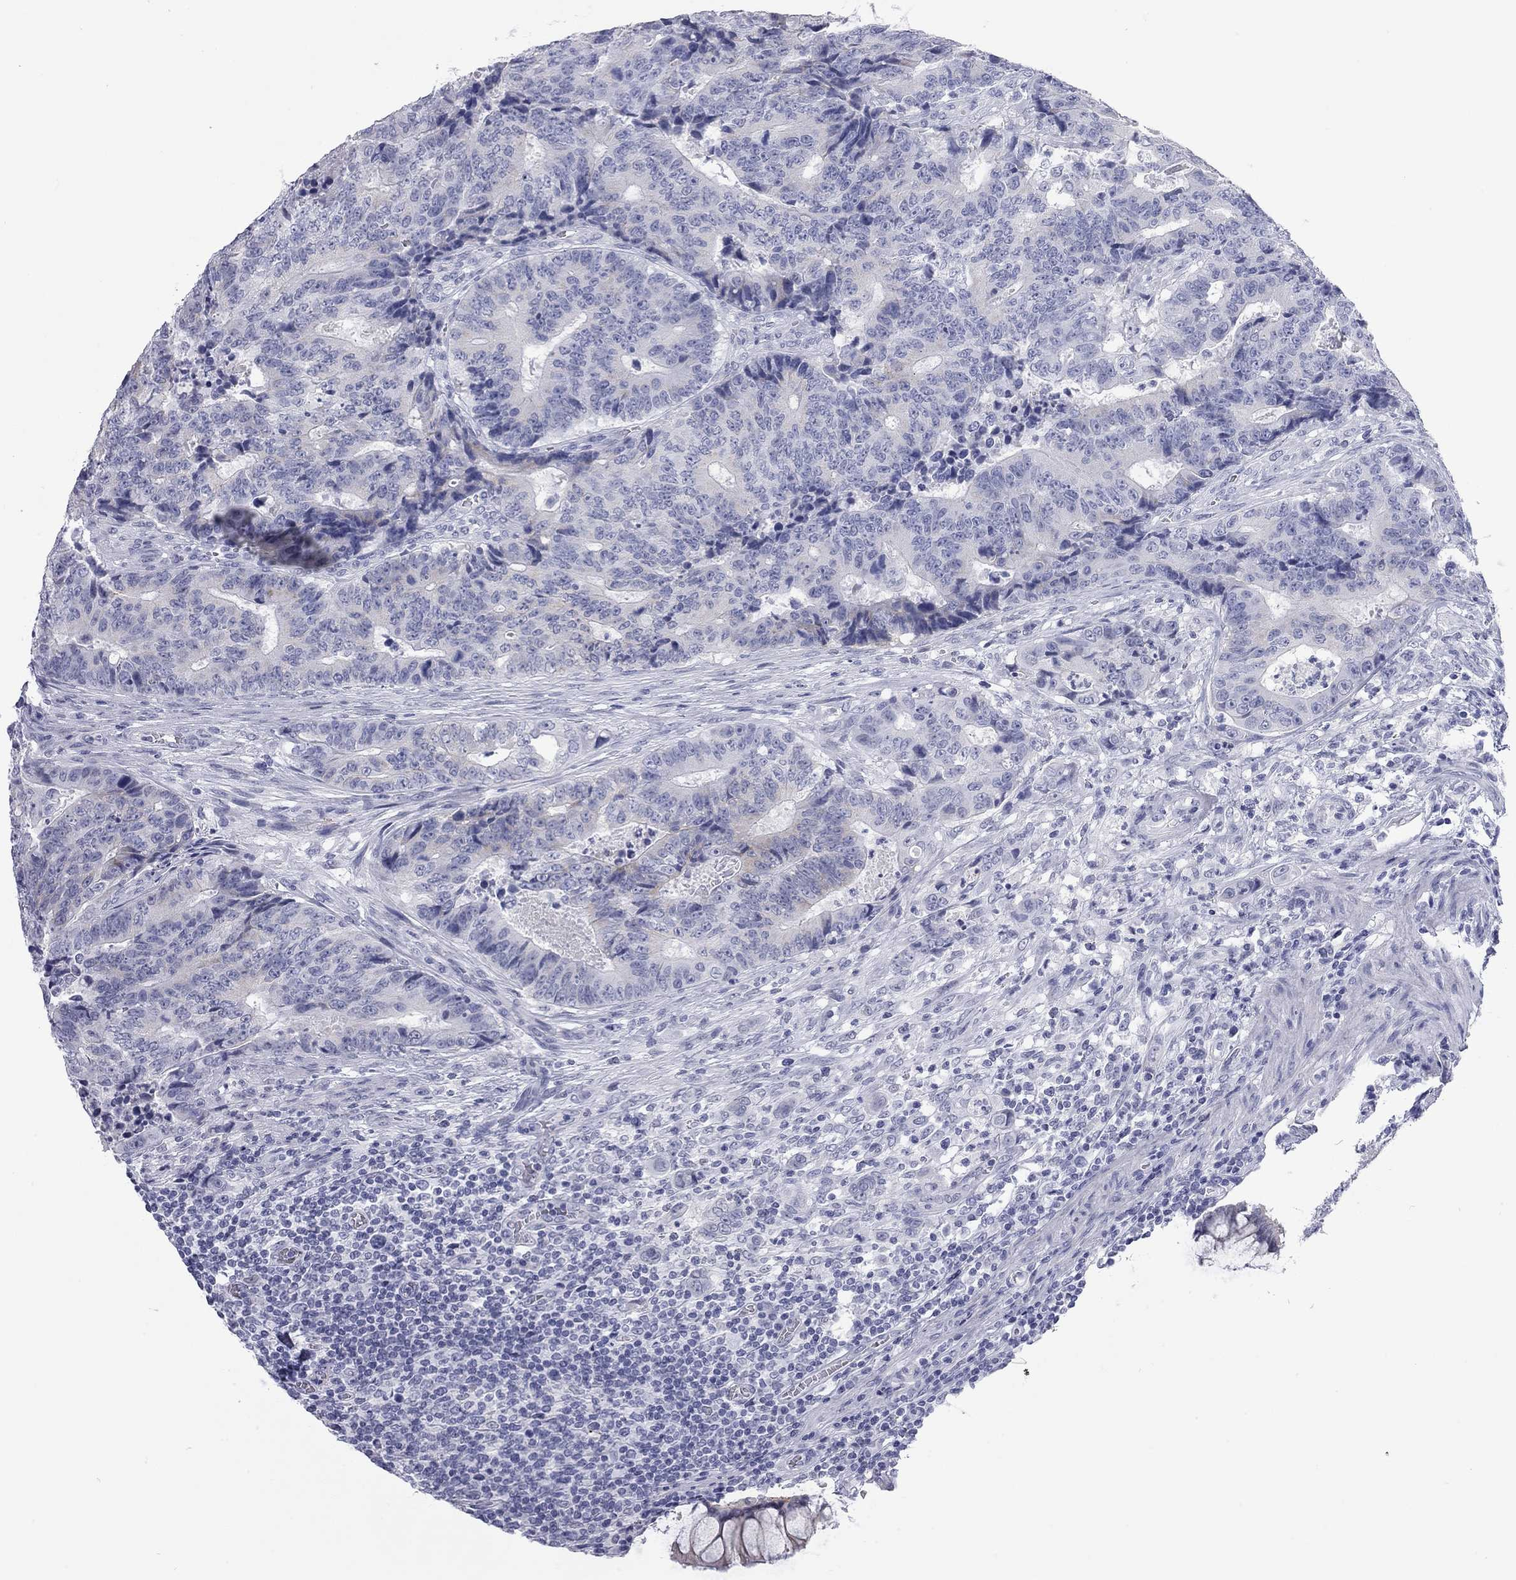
{"staining": {"intensity": "negative", "quantity": "none", "location": "none"}, "tissue": "colorectal cancer", "cell_type": "Tumor cells", "image_type": "cancer", "snomed": [{"axis": "morphology", "description": "Adenocarcinoma, NOS"}, {"axis": "topography", "description": "Colon"}], "caption": "IHC micrograph of neoplastic tissue: colorectal cancer stained with DAB displays no significant protein positivity in tumor cells.", "gene": "AK8", "patient": {"sex": "female", "age": 48}}